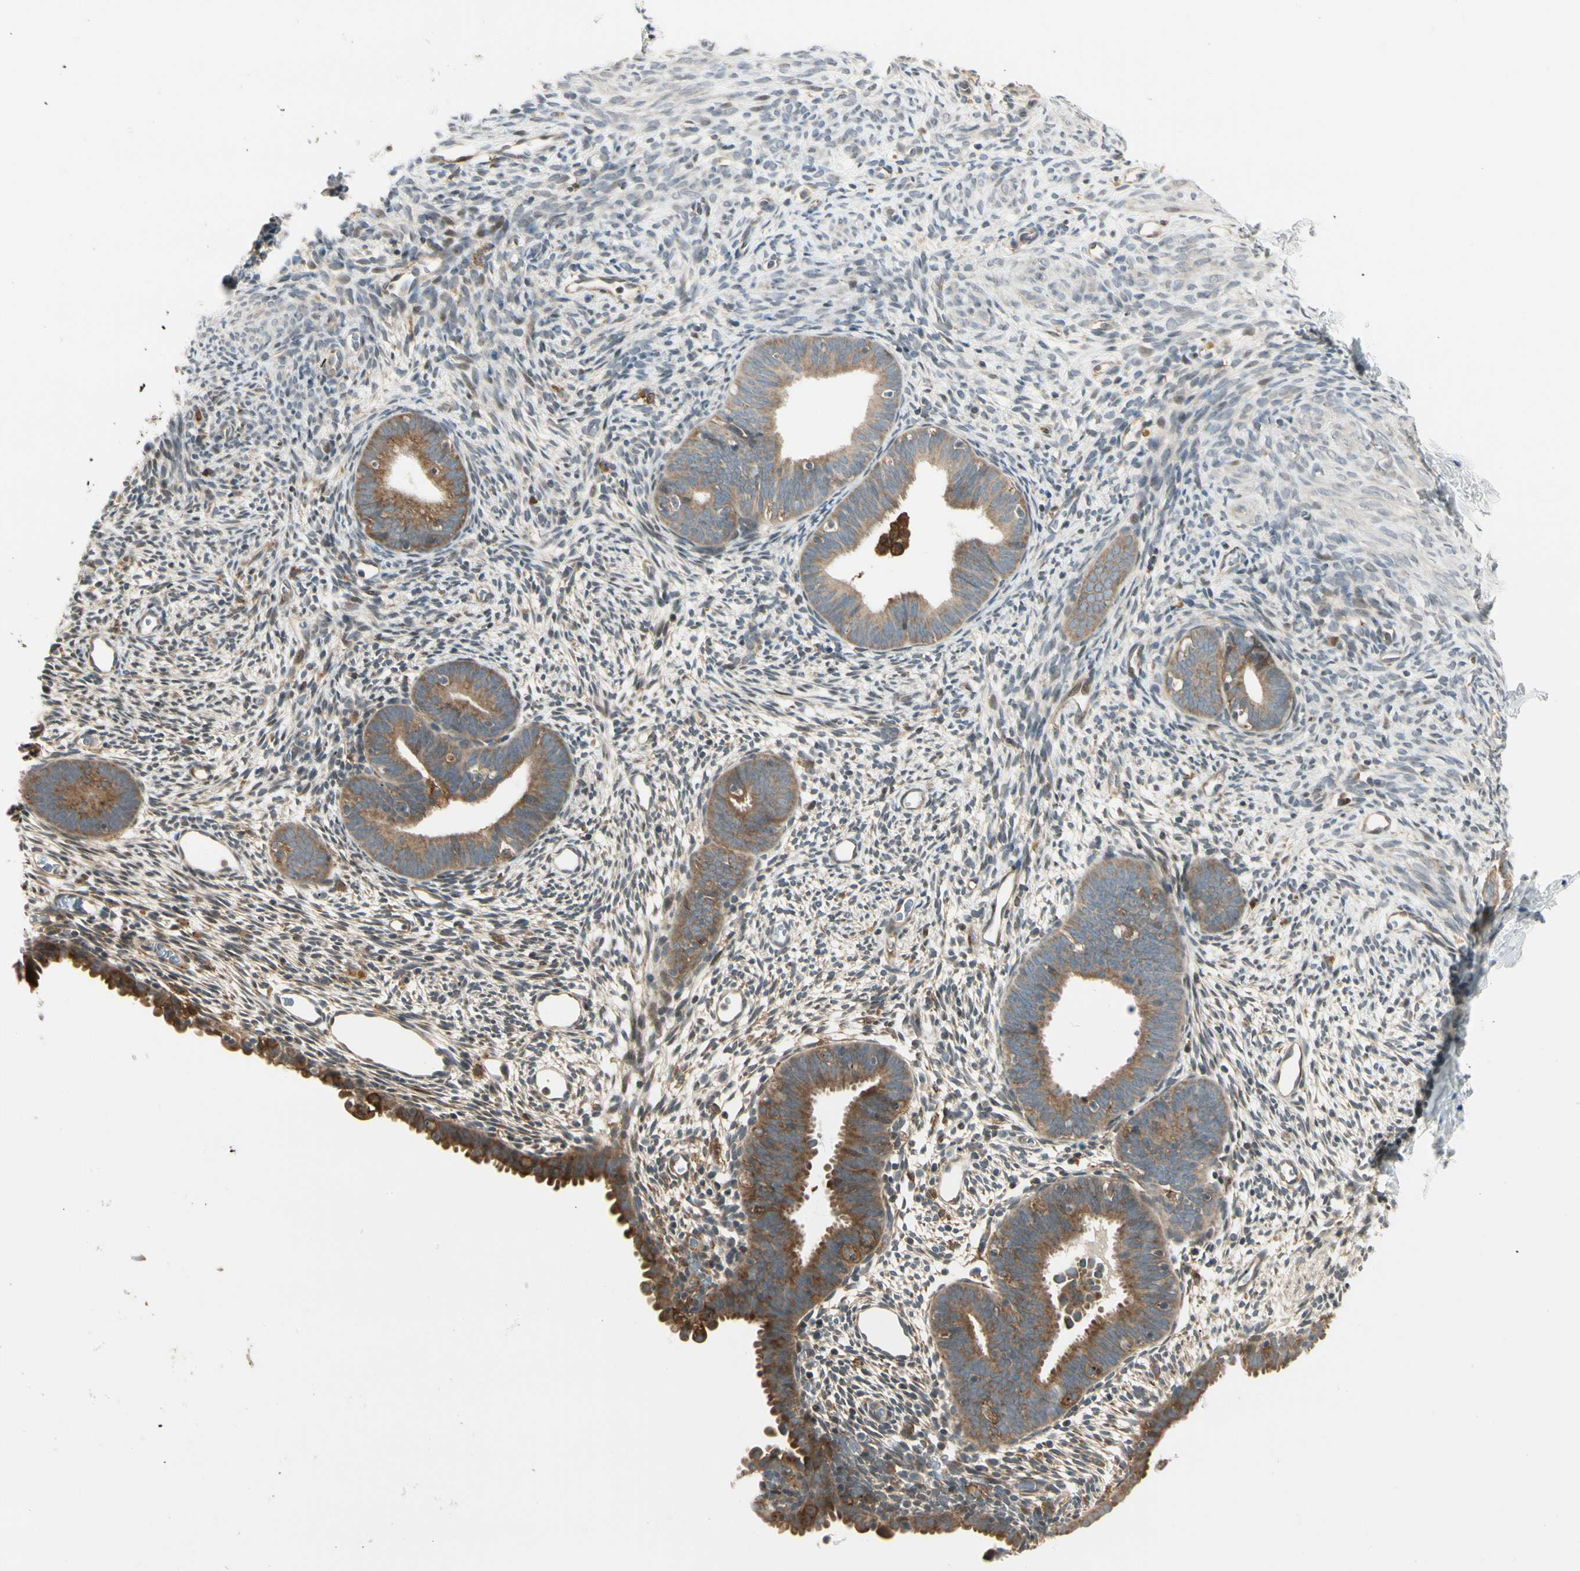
{"staining": {"intensity": "negative", "quantity": "none", "location": "none"}, "tissue": "endometrium", "cell_type": "Cells in endometrial stroma", "image_type": "normal", "snomed": [{"axis": "morphology", "description": "Normal tissue, NOS"}, {"axis": "morphology", "description": "Atrophy, NOS"}, {"axis": "topography", "description": "Uterus"}, {"axis": "topography", "description": "Endometrium"}], "caption": "IHC of unremarkable endometrium shows no expression in cells in endometrial stroma. (IHC, brightfield microscopy, high magnification).", "gene": "FNDC3B", "patient": {"sex": "female", "age": 68}}